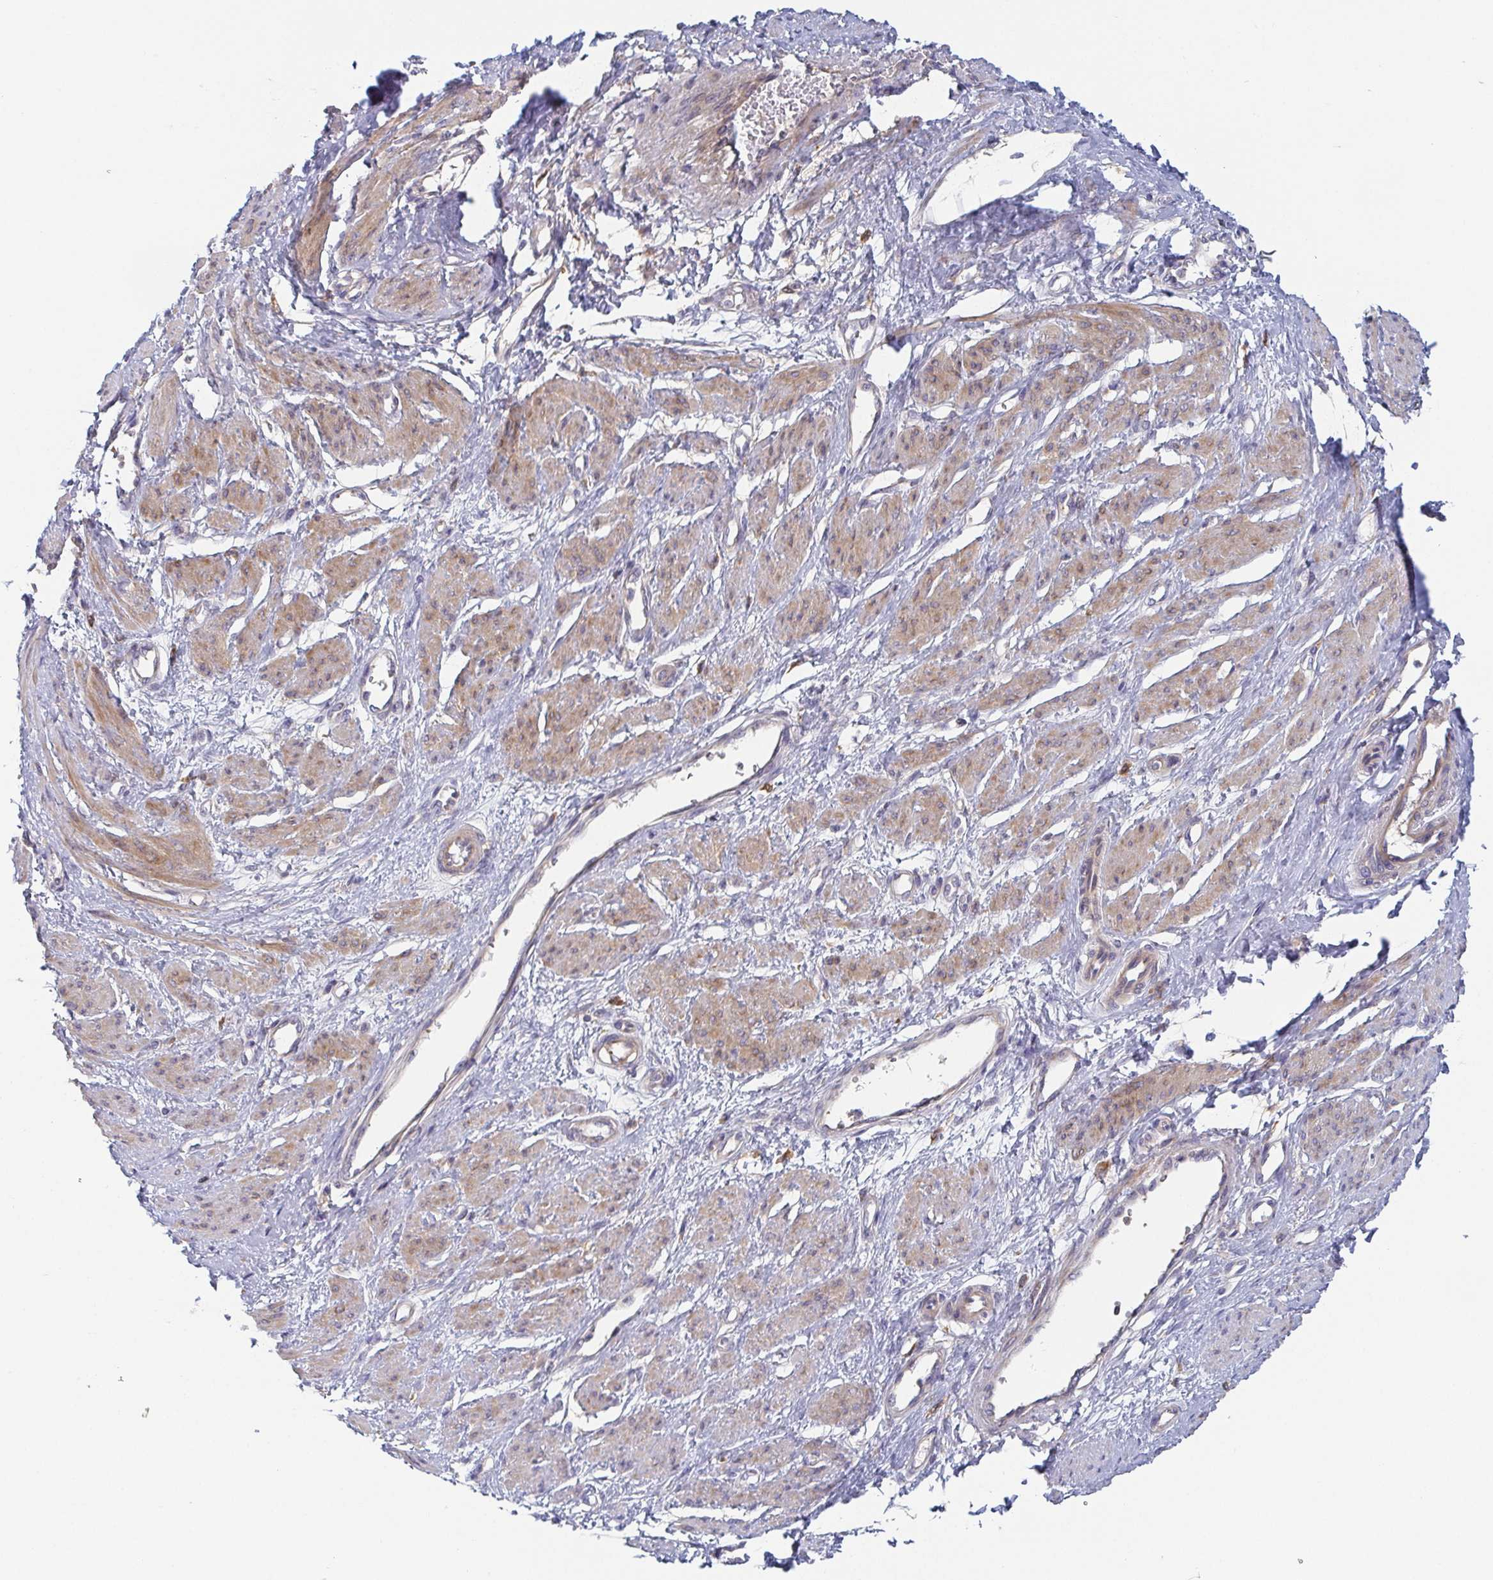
{"staining": {"intensity": "moderate", "quantity": "25%-75%", "location": "cytoplasmic/membranous"}, "tissue": "smooth muscle", "cell_type": "Smooth muscle cells", "image_type": "normal", "snomed": [{"axis": "morphology", "description": "Normal tissue, NOS"}, {"axis": "topography", "description": "Smooth muscle"}, {"axis": "topography", "description": "Uterus"}], "caption": "Approximately 25%-75% of smooth muscle cells in normal smooth muscle display moderate cytoplasmic/membranous protein staining as visualized by brown immunohistochemical staining.", "gene": "TUFT1", "patient": {"sex": "female", "age": 39}}